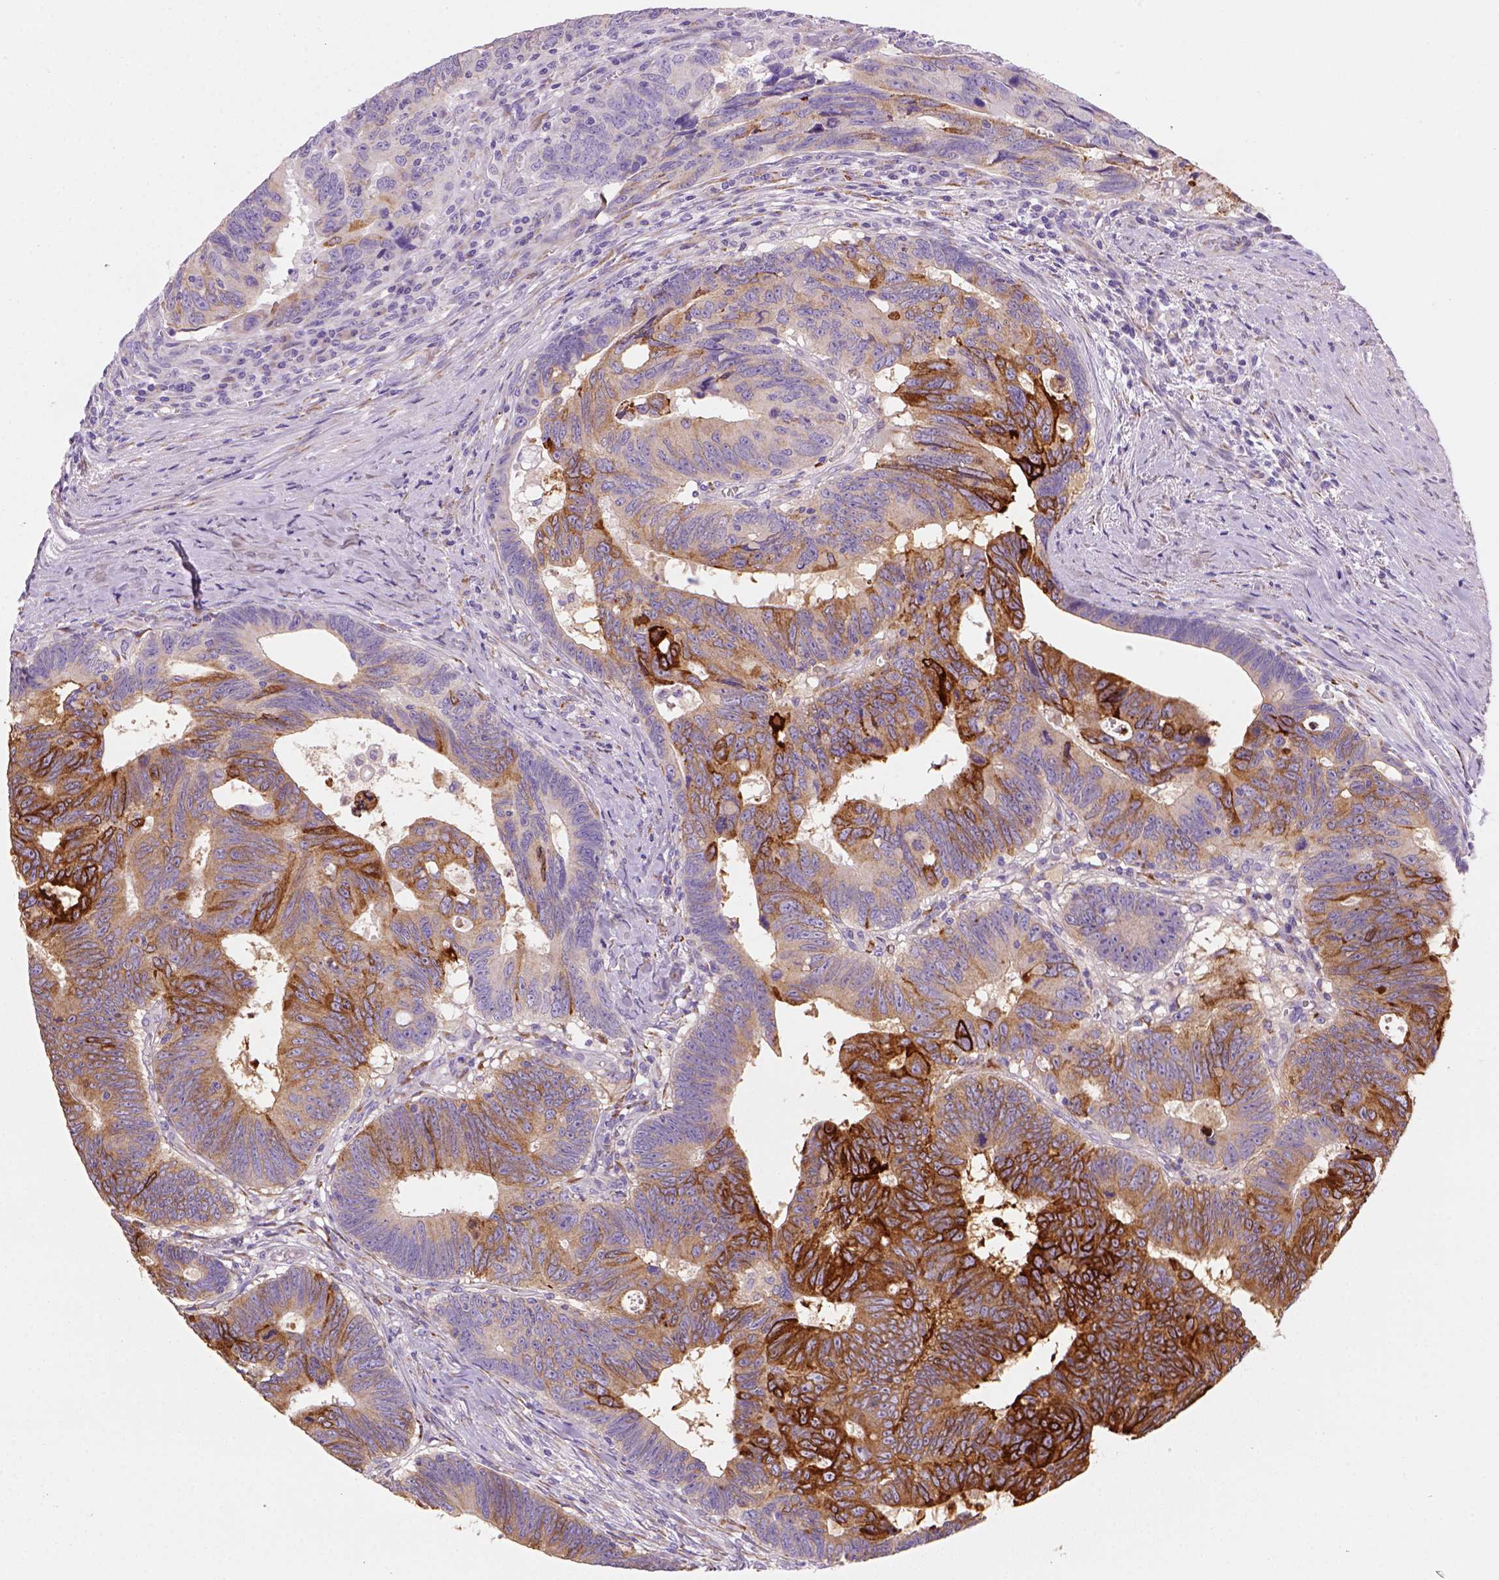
{"staining": {"intensity": "strong", "quantity": ">75%", "location": "cytoplasmic/membranous"}, "tissue": "colorectal cancer", "cell_type": "Tumor cells", "image_type": "cancer", "snomed": [{"axis": "morphology", "description": "Adenocarcinoma, NOS"}, {"axis": "topography", "description": "Colon"}], "caption": "IHC of human colorectal cancer demonstrates high levels of strong cytoplasmic/membranous expression in about >75% of tumor cells.", "gene": "CES2", "patient": {"sex": "female", "age": 77}}